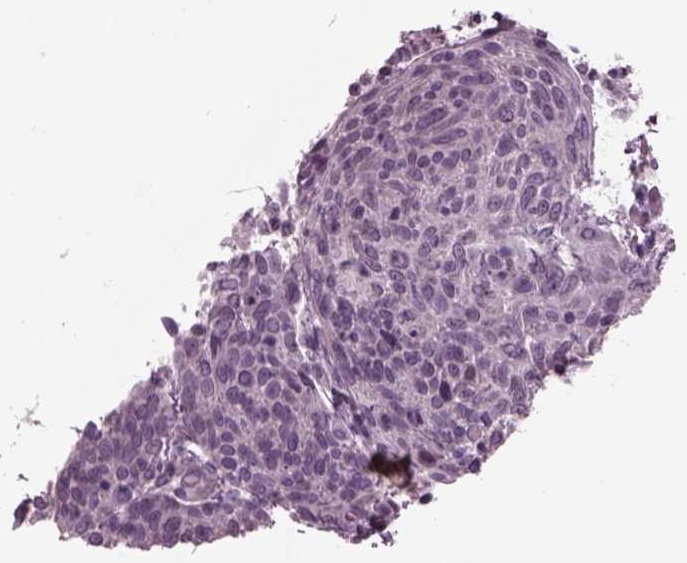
{"staining": {"intensity": "negative", "quantity": "none", "location": "none"}, "tissue": "cervical cancer", "cell_type": "Tumor cells", "image_type": "cancer", "snomed": [{"axis": "morphology", "description": "Squamous cell carcinoma, NOS"}, {"axis": "topography", "description": "Cervix"}], "caption": "Human cervical cancer stained for a protein using immunohistochemistry (IHC) displays no staining in tumor cells.", "gene": "CLCN4", "patient": {"sex": "female", "age": 61}}